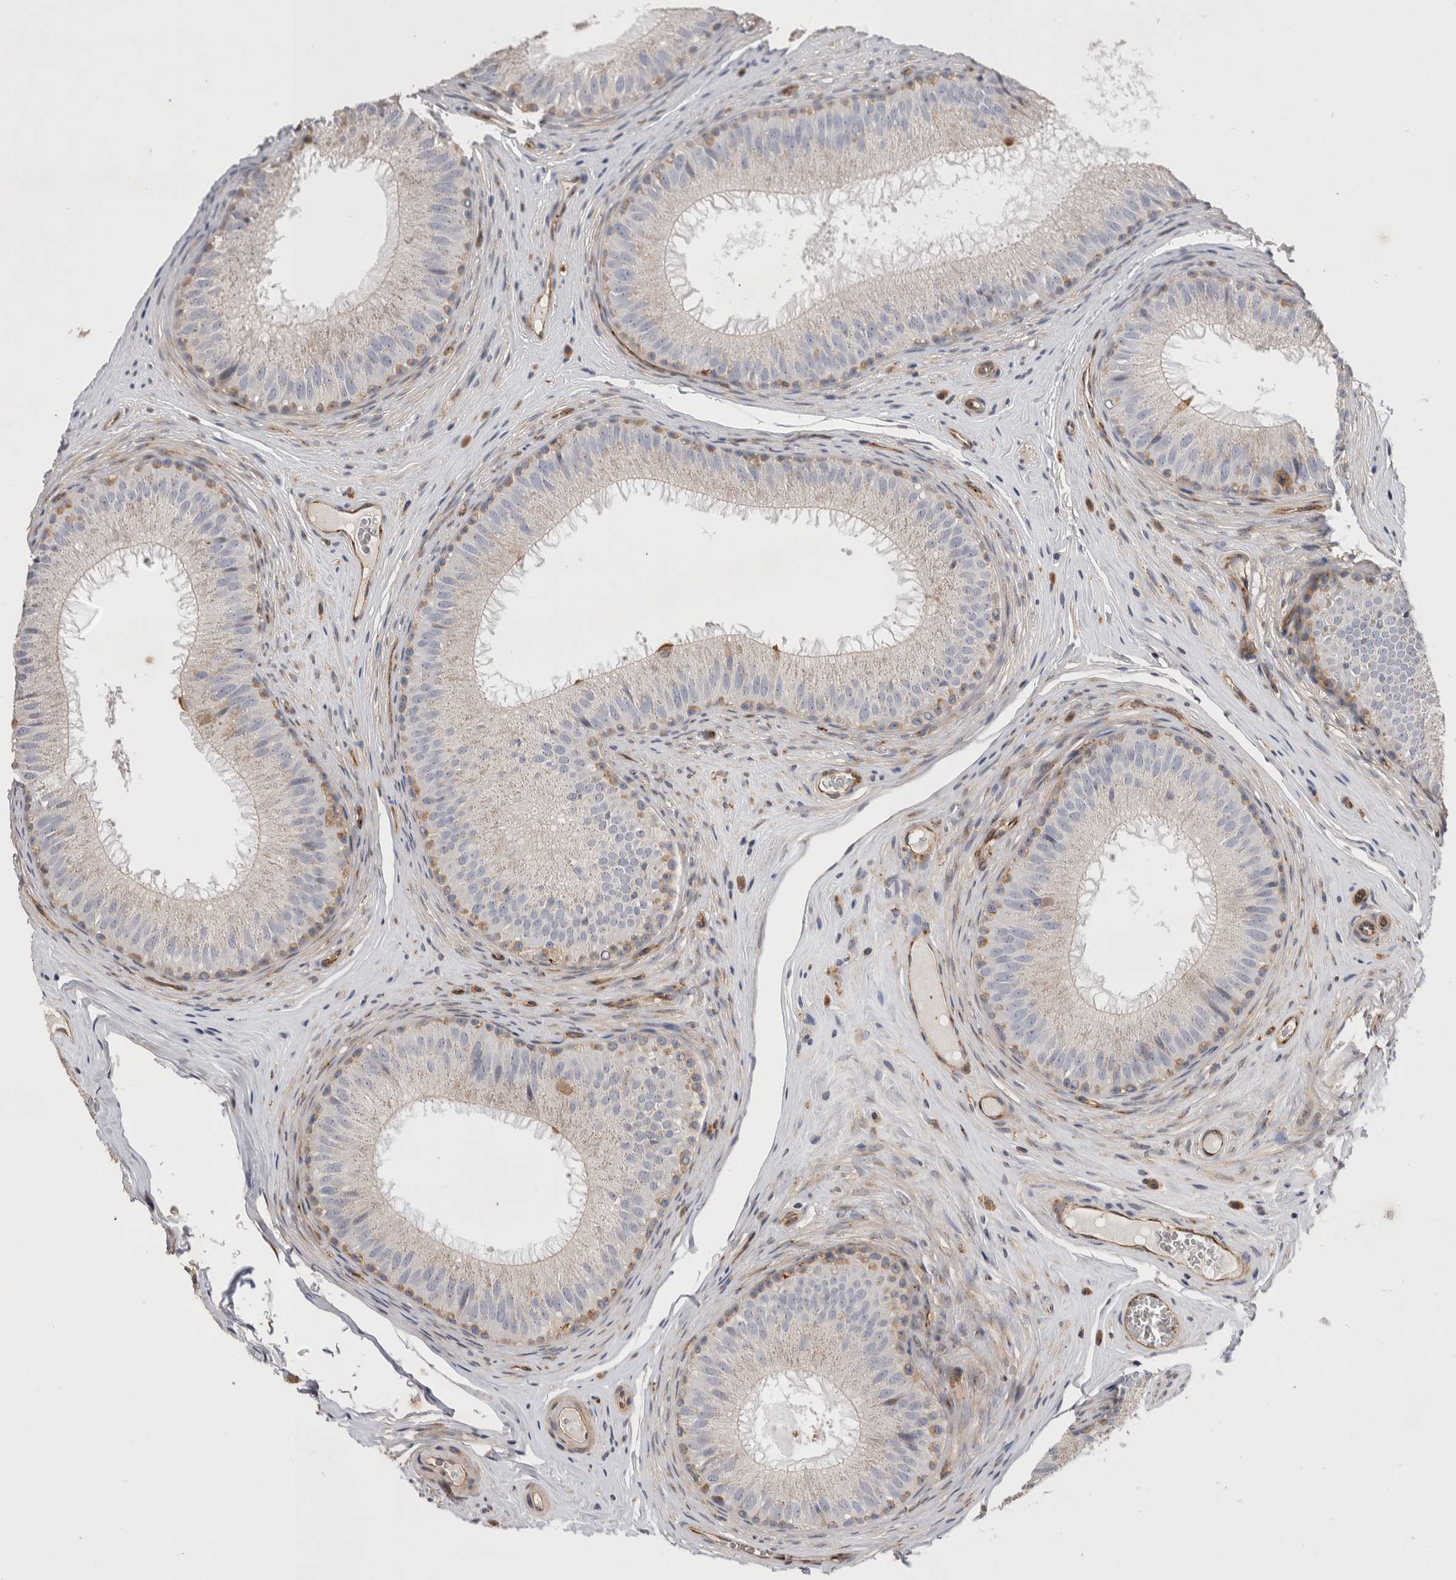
{"staining": {"intensity": "weak", "quantity": "<25%", "location": "cytoplasmic/membranous"}, "tissue": "epididymis", "cell_type": "Glandular cells", "image_type": "normal", "snomed": [{"axis": "morphology", "description": "Normal tissue, NOS"}, {"axis": "topography", "description": "Epididymis"}], "caption": "This histopathology image is of benign epididymis stained with immunohistochemistry (IHC) to label a protein in brown with the nuclei are counter-stained blue. There is no positivity in glandular cells. Nuclei are stained in blue.", "gene": "BNIP2", "patient": {"sex": "male", "age": 32}}